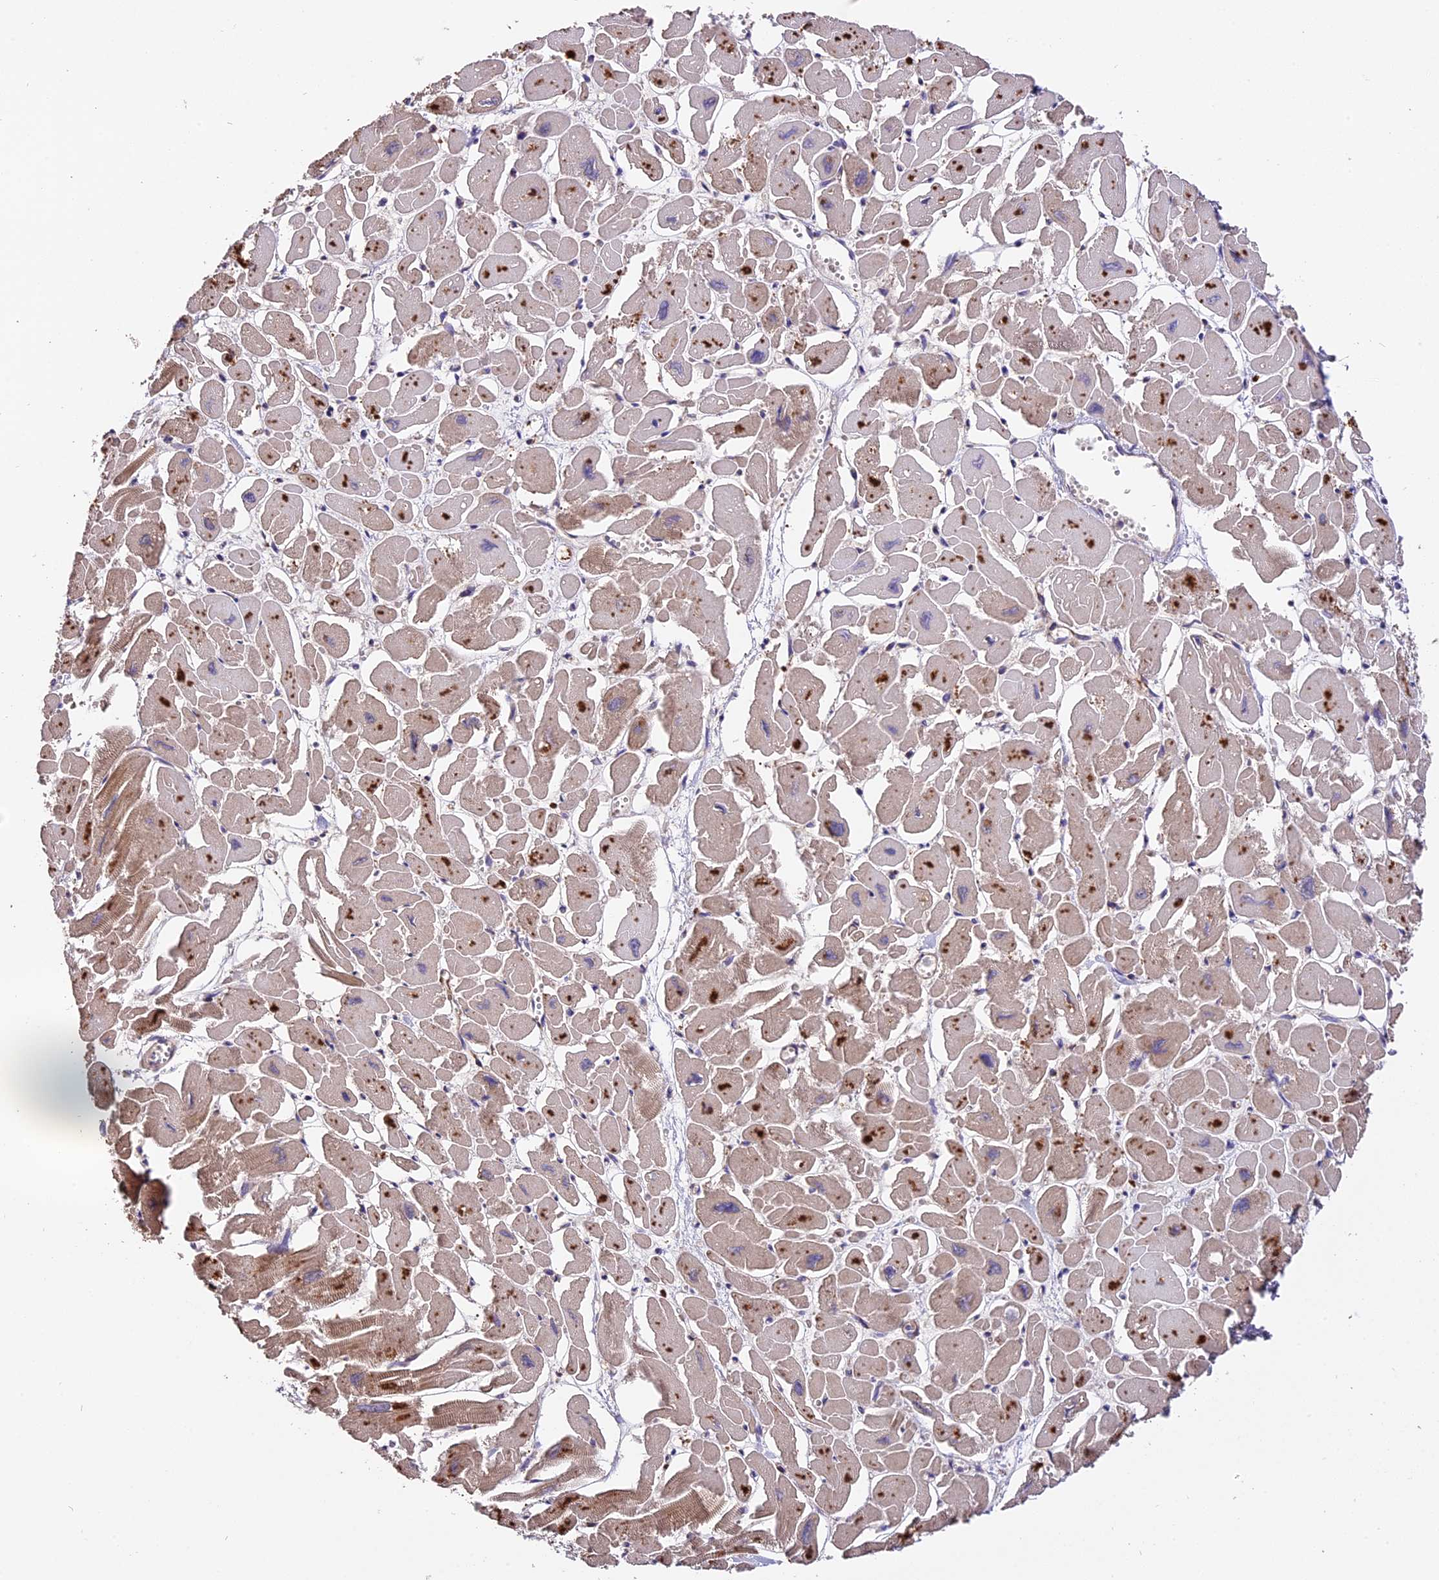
{"staining": {"intensity": "moderate", "quantity": "25%-75%", "location": "cytoplasmic/membranous"}, "tissue": "heart muscle", "cell_type": "Cardiomyocytes", "image_type": "normal", "snomed": [{"axis": "morphology", "description": "Normal tissue, NOS"}, {"axis": "topography", "description": "Heart"}], "caption": "Moderate cytoplasmic/membranous expression for a protein is identified in approximately 25%-75% of cardiomyocytes of benign heart muscle using immunohistochemistry.", "gene": "TRMT1", "patient": {"sex": "male", "age": 54}}